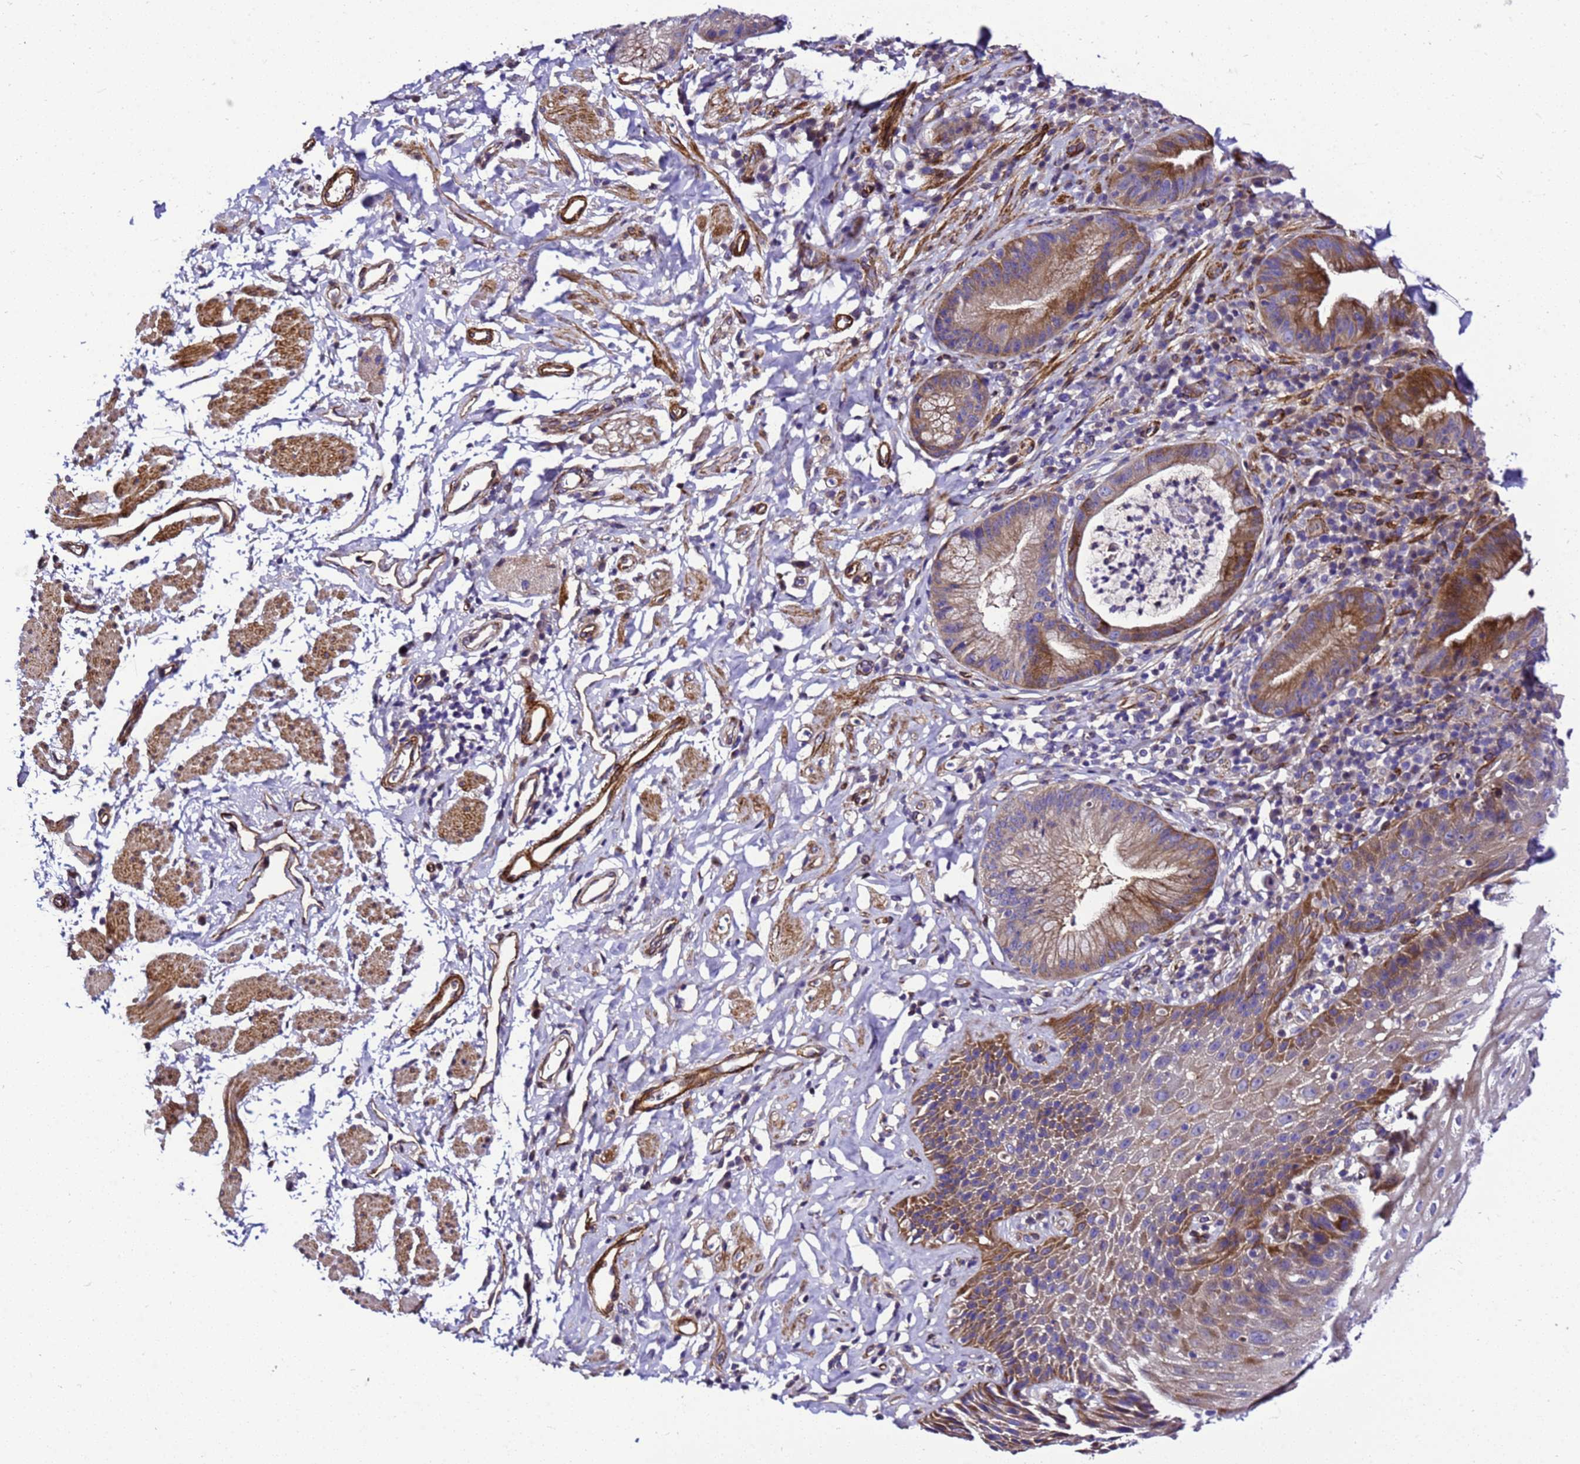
{"staining": {"intensity": "moderate", "quantity": "25%-75%", "location": "cytoplasmic/membranous"}, "tissue": "esophagus", "cell_type": "Squamous epithelial cells", "image_type": "normal", "snomed": [{"axis": "morphology", "description": "Normal tissue, NOS"}, {"axis": "topography", "description": "Esophagus"}], "caption": "Esophagus was stained to show a protein in brown. There is medium levels of moderate cytoplasmic/membranous staining in about 25%-75% of squamous epithelial cells. Using DAB (brown) and hematoxylin (blue) stains, captured at high magnification using brightfield microscopy.", "gene": "ZNF417", "patient": {"sex": "female", "age": 61}}